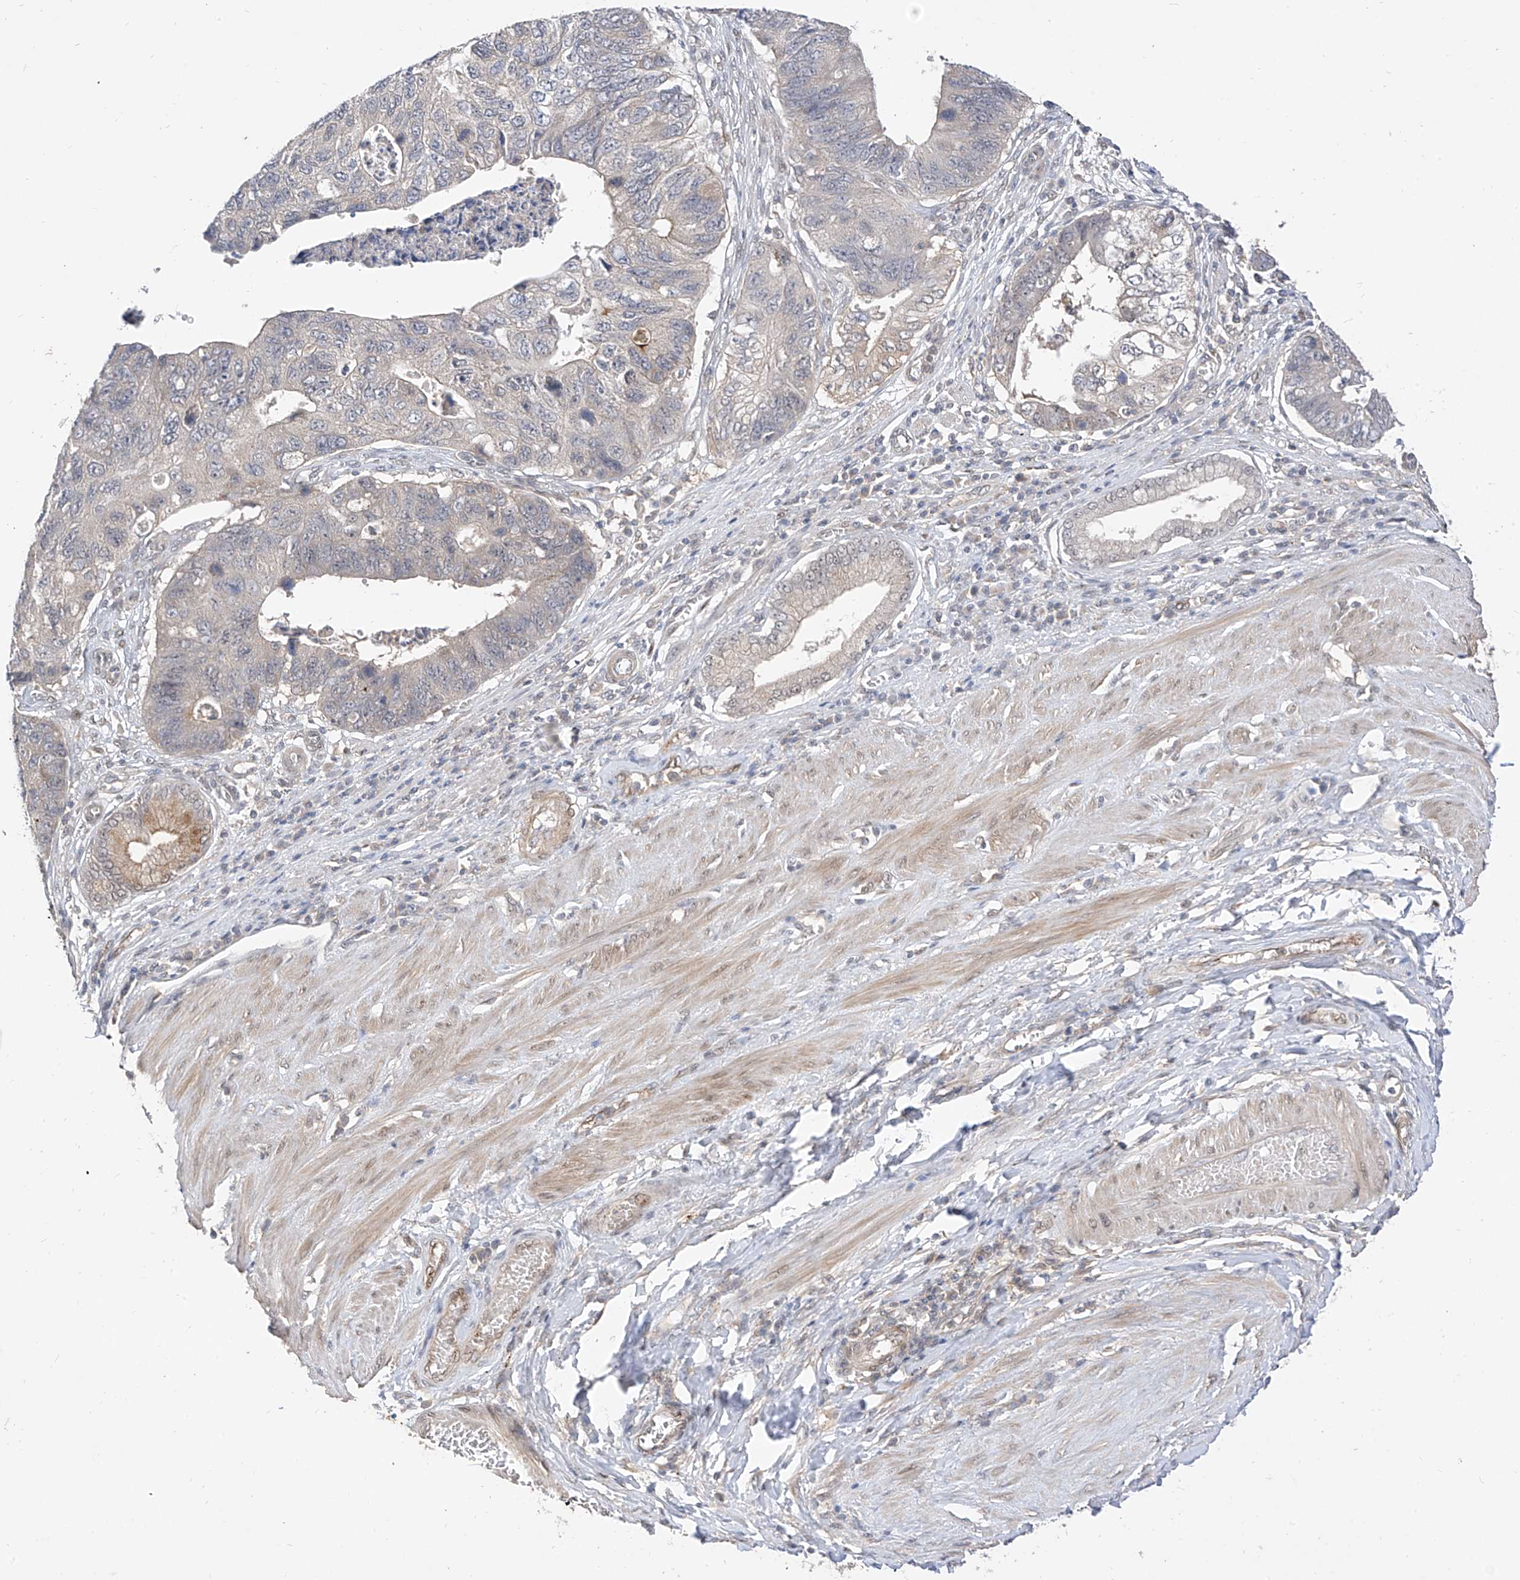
{"staining": {"intensity": "negative", "quantity": "none", "location": "none"}, "tissue": "stomach cancer", "cell_type": "Tumor cells", "image_type": "cancer", "snomed": [{"axis": "morphology", "description": "Adenocarcinoma, NOS"}, {"axis": "topography", "description": "Stomach"}], "caption": "This is an immunohistochemistry image of stomach adenocarcinoma. There is no staining in tumor cells.", "gene": "MRTFA", "patient": {"sex": "male", "age": 59}}